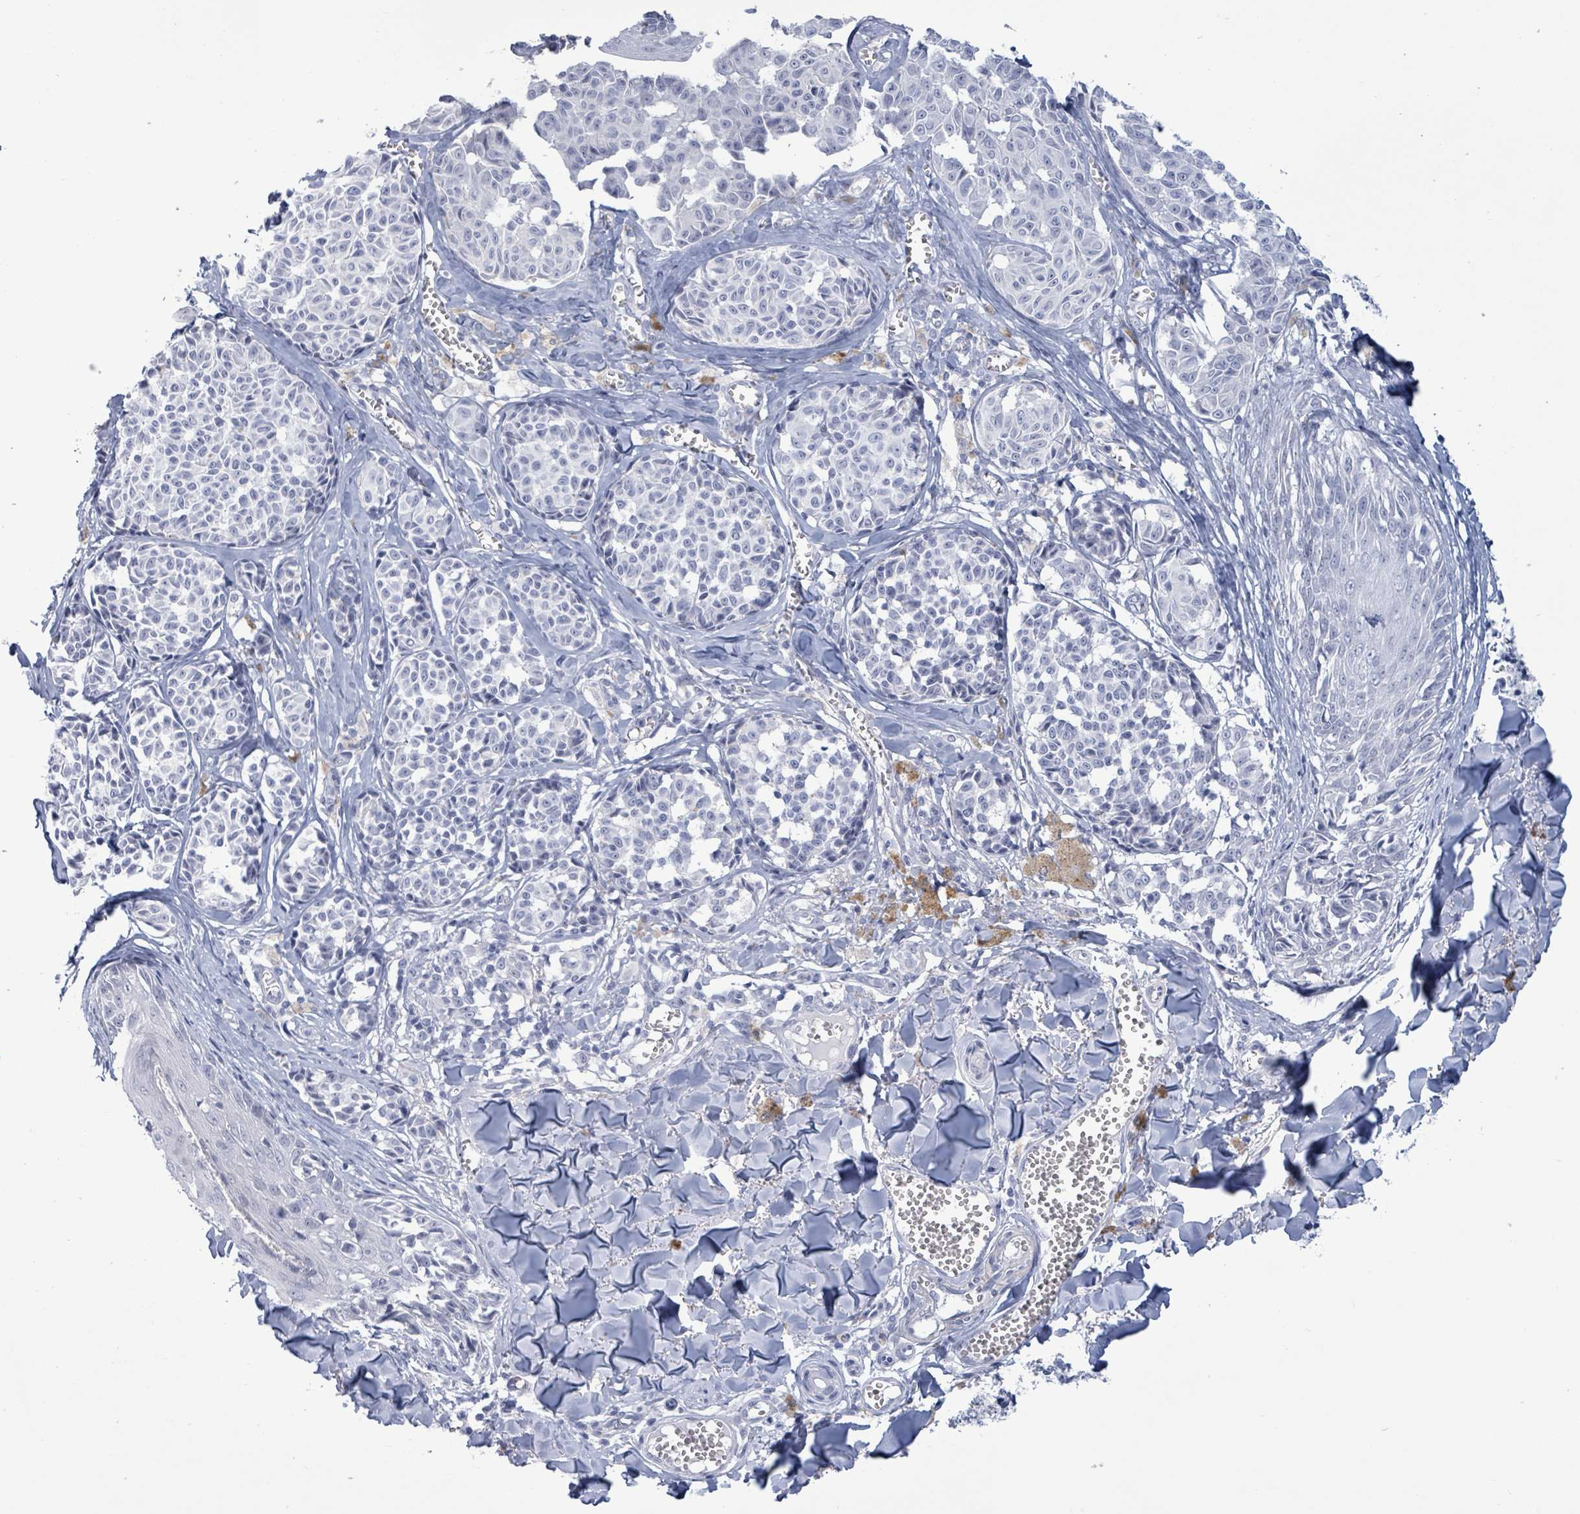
{"staining": {"intensity": "negative", "quantity": "none", "location": "none"}, "tissue": "melanoma", "cell_type": "Tumor cells", "image_type": "cancer", "snomed": [{"axis": "morphology", "description": "Malignant melanoma, NOS"}, {"axis": "topography", "description": "Skin"}], "caption": "A micrograph of melanoma stained for a protein reveals no brown staining in tumor cells.", "gene": "ZNF771", "patient": {"sex": "female", "age": 43}}